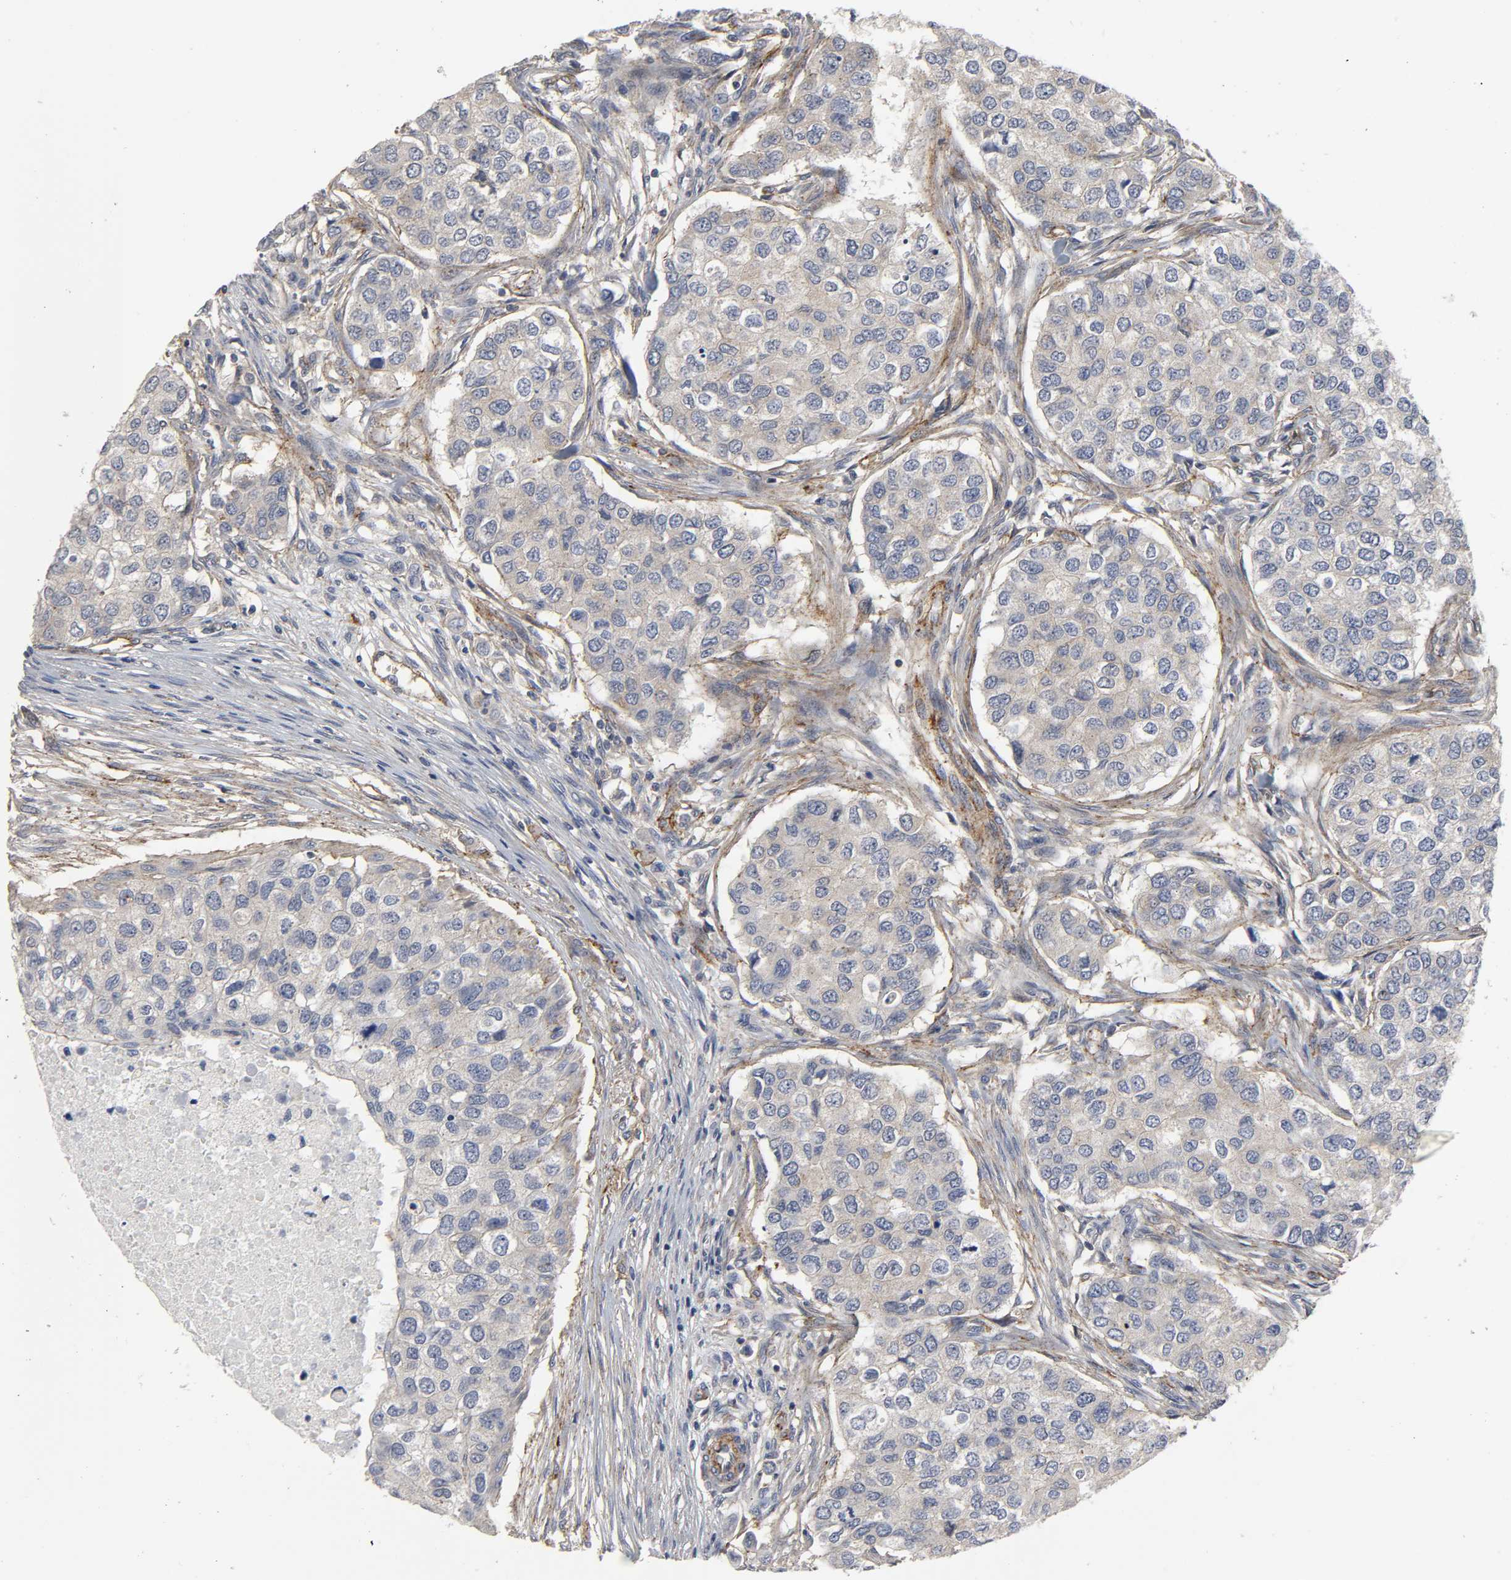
{"staining": {"intensity": "weak", "quantity": "25%-75%", "location": "cytoplasmic/membranous"}, "tissue": "breast cancer", "cell_type": "Tumor cells", "image_type": "cancer", "snomed": [{"axis": "morphology", "description": "Normal tissue, NOS"}, {"axis": "morphology", "description": "Duct carcinoma"}, {"axis": "topography", "description": "Breast"}], "caption": "Immunohistochemistry image of neoplastic tissue: breast invasive ductal carcinoma stained using immunohistochemistry demonstrates low levels of weak protein expression localized specifically in the cytoplasmic/membranous of tumor cells, appearing as a cytoplasmic/membranous brown color.", "gene": "SH3GLB1", "patient": {"sex": "female", "age": 49}}